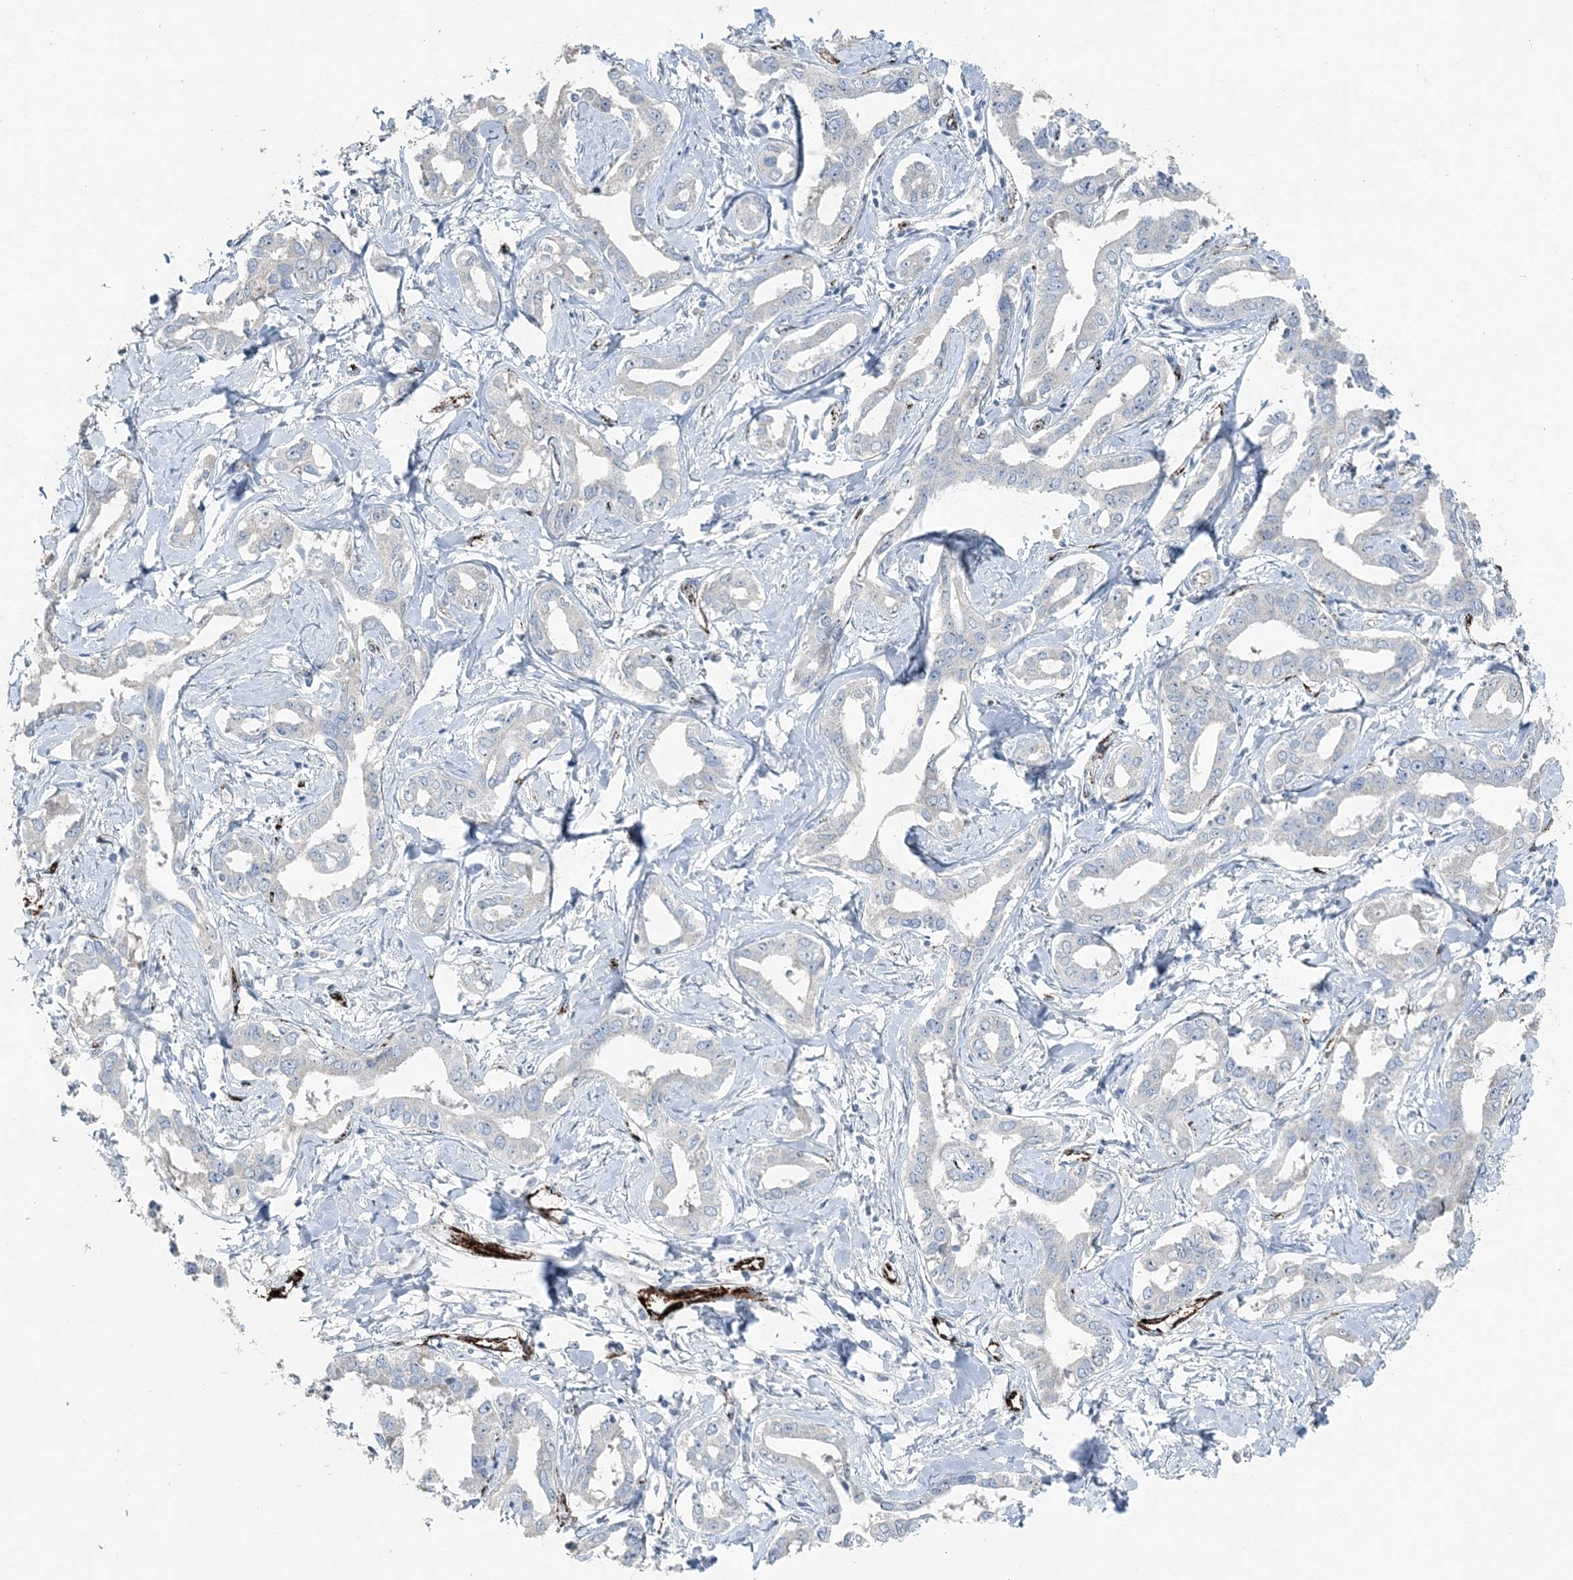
{"staining": {"intensity": "negative", "quantity": "none", "location": "none"}, "tissue": "liver cancer", "cell_type": "Tumor cells", "image_type": "cancer", "snomed": [{"axis": "morphology", "description": "Cholangiocarcinoma"}, {"axis": "topography", "description": "Liver"}], "caption": "Liver cholangiocarcinoma stained for a protein using immunohistochemistry reveals no staining tumor cells.", "gene": "ELOVL7", "patient": {"sex": "male", "age": 59}}